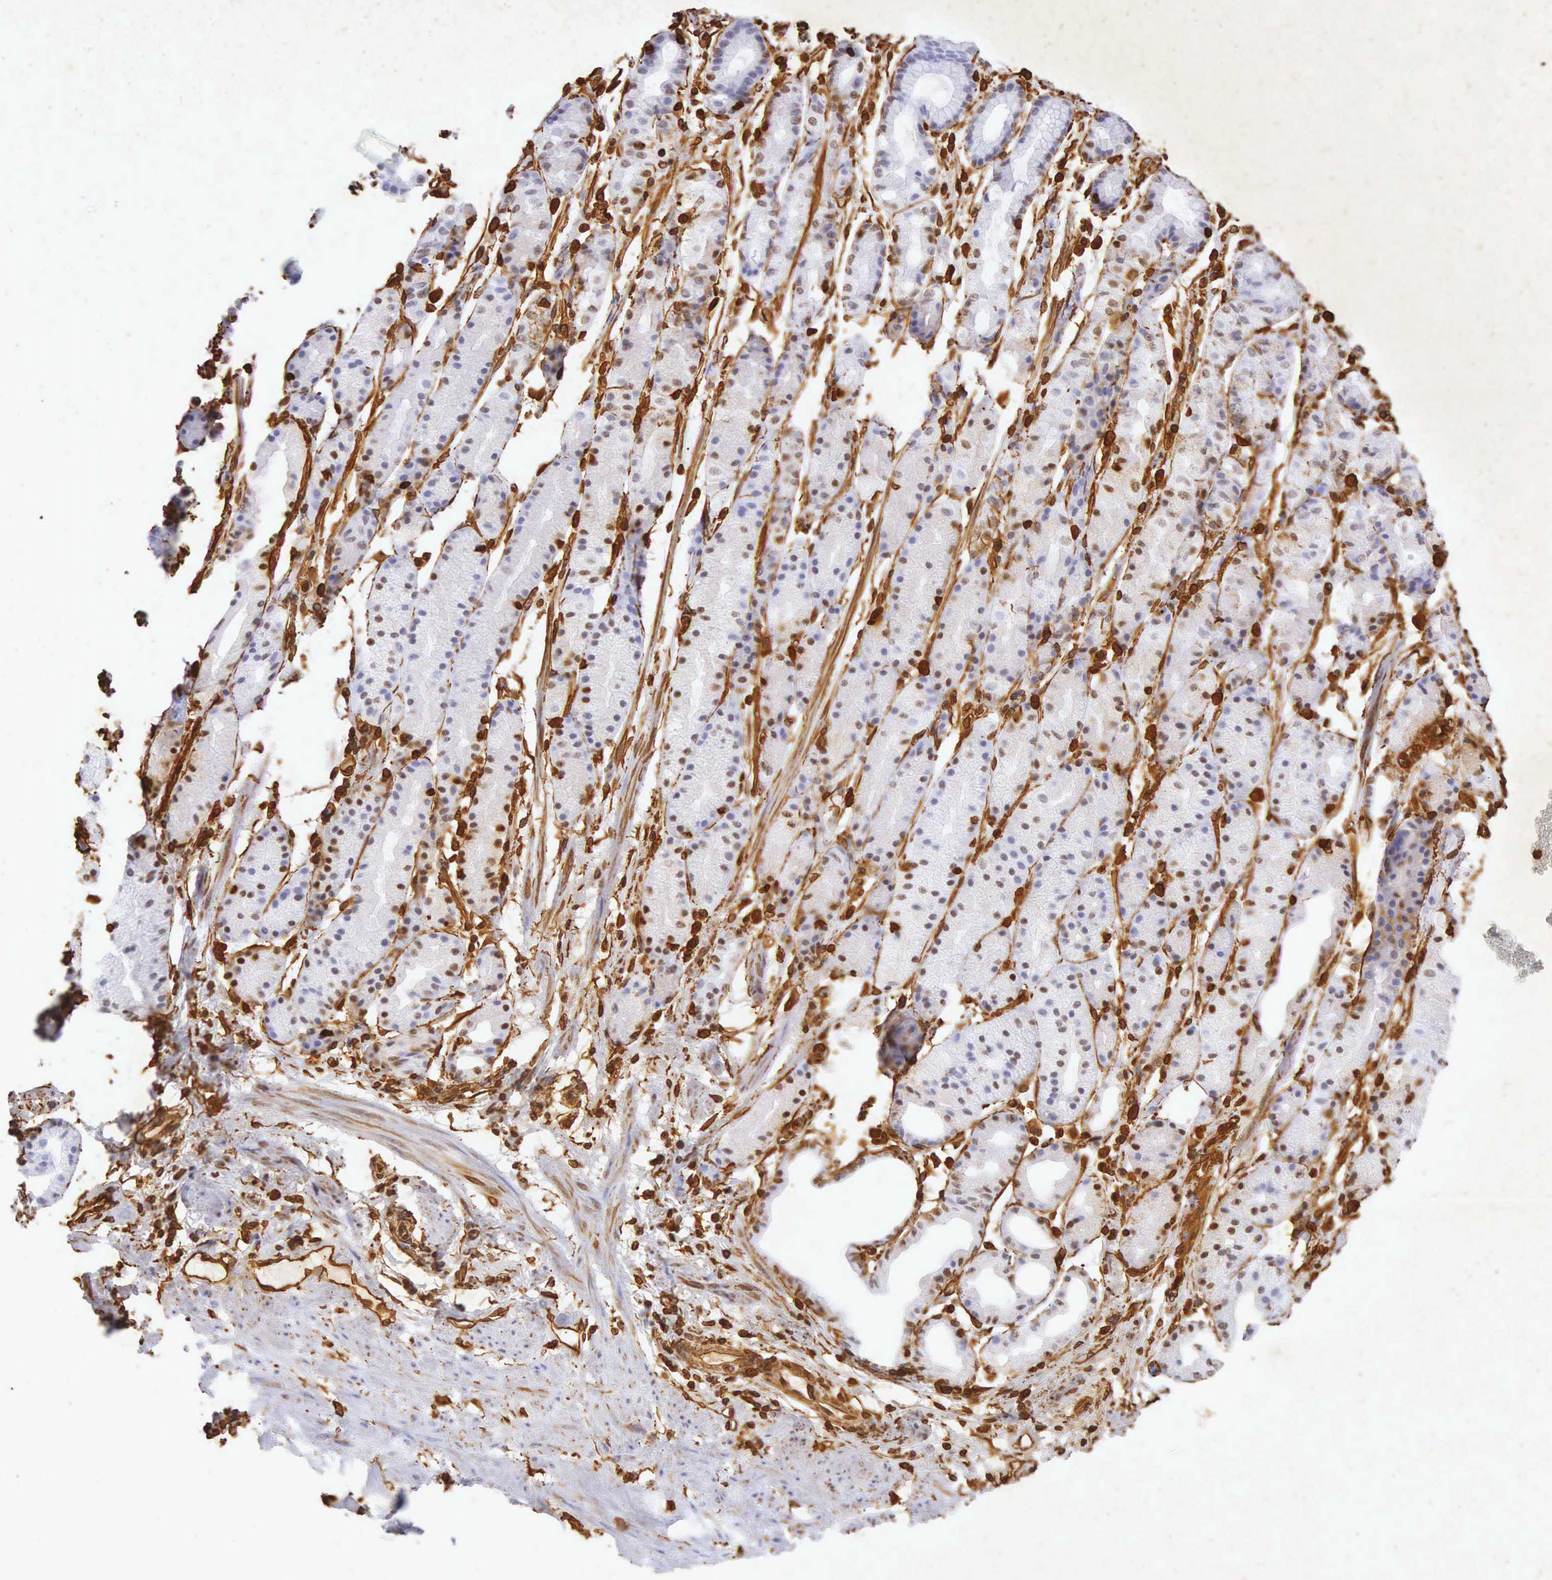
{"staining": {"intensity": "negative", "quantity": "none", "location": "none"}, "tissue": "stomach", "cell_type": "Glandular cells", "image_type": "normal", "snomed": [{"axis": "morphology", "description": "Normal tissue, NOS"}, {"axis": "topography", "description": "Stomach, upper"}], "caption": "High magnification brightfield microscopy of unremarkable stomach stained with DAB (3,3'-diaminobenzidine) (brown) and counterstained with hematoxylin (blue): glandular cells show no significant staining.", "gene": "VIM", "patient": {"sex": "male", "age": 72}}